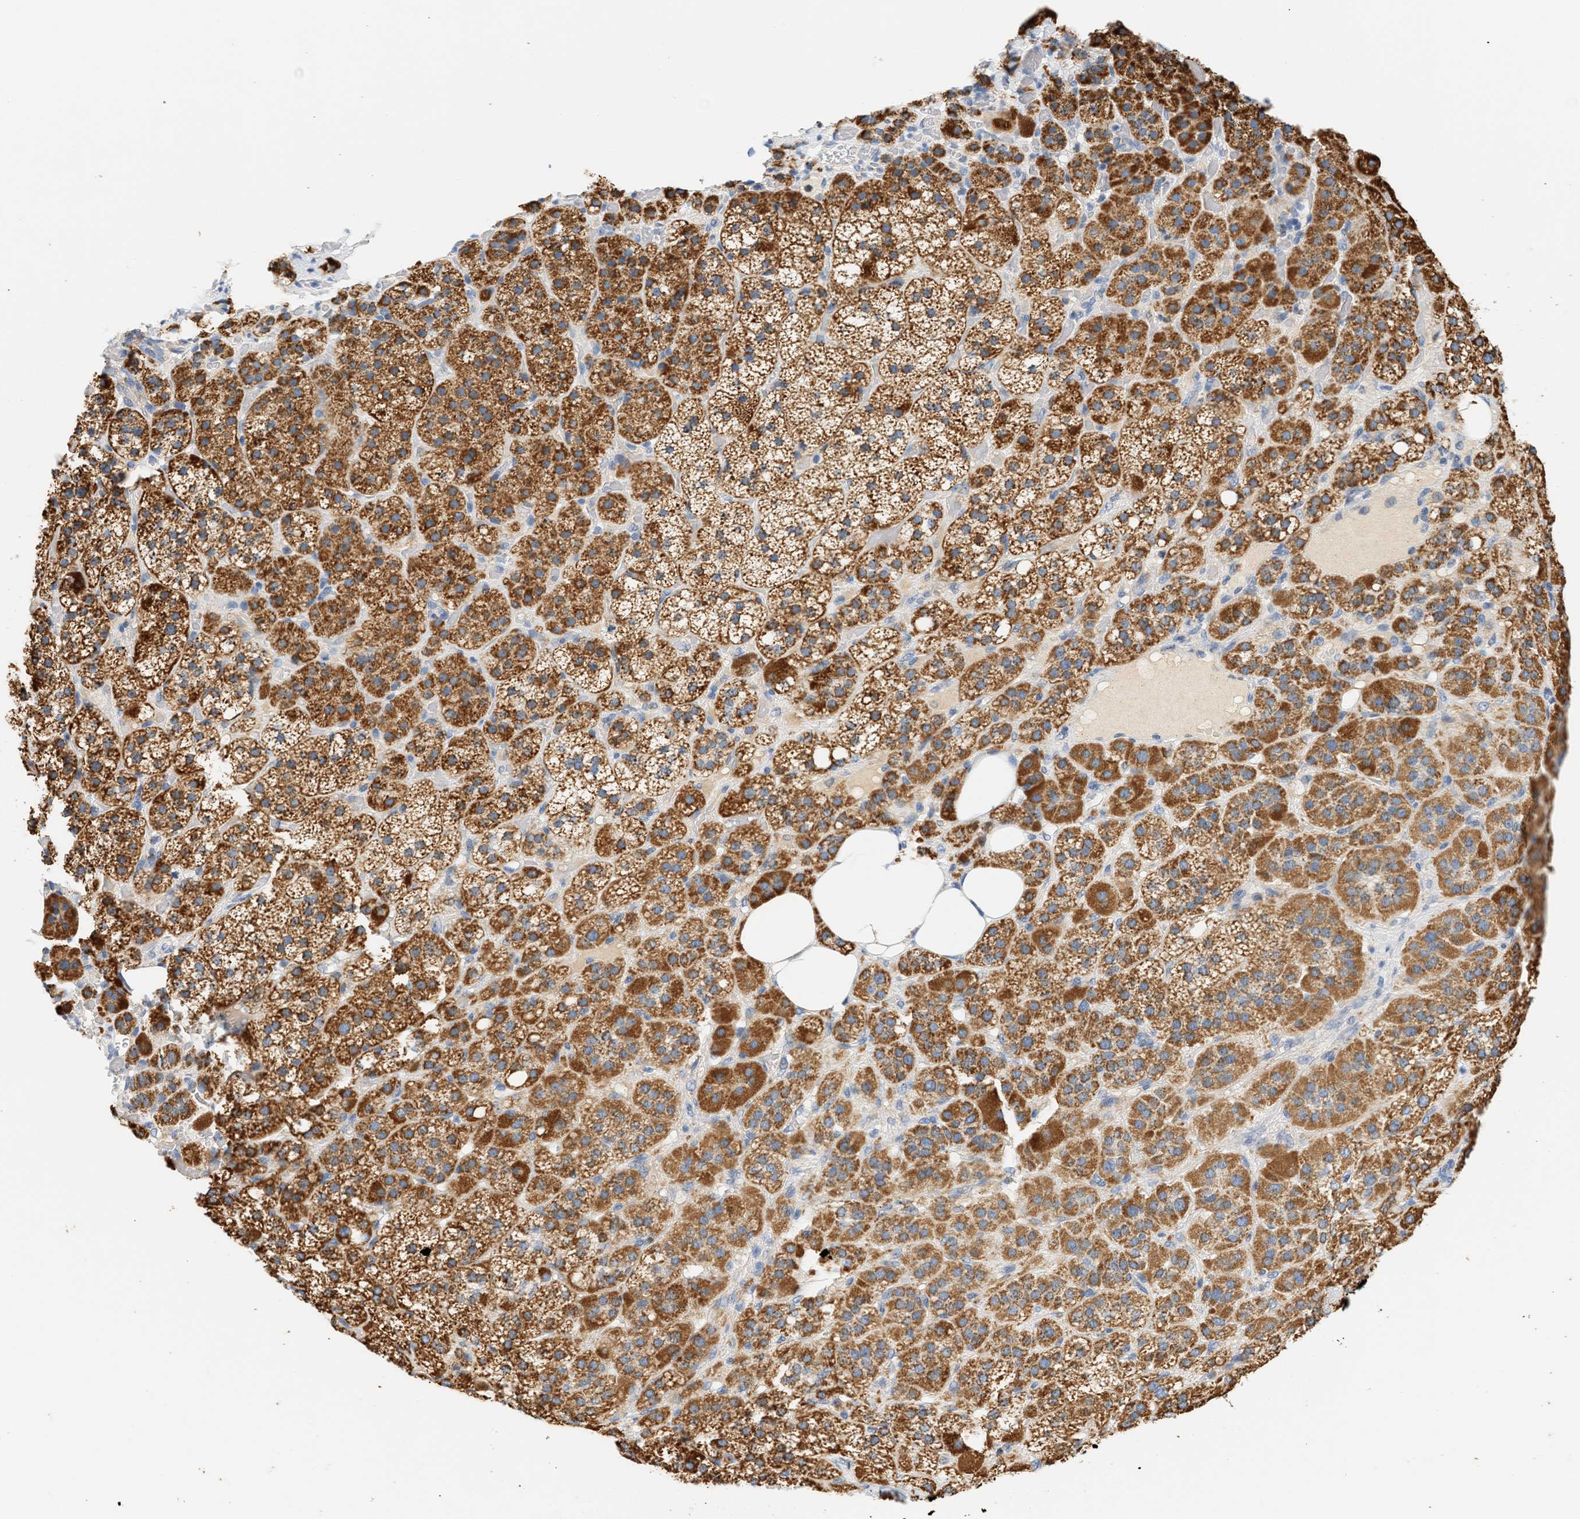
{"staining": {"intensity": "strong", "quantity": ">75%", "location": "cytoplasmic/membranous"}, "tissue": "adrenal gland", "cell_type": "Glandular cells", "image_type": "normal", "snomed": [{"axis": "morphology", "description": "Normal tissue, NOS"}, {"axis": "topography", "description": "Adrenal gland"}], "caption": "A histopathology image of human adrenal gland stained for a protein displays strong cytoplasmic/membranous brown staining in glandular cells.", "gene": "GRPEL2", "patient": {"sex": "female", "age": 59}}